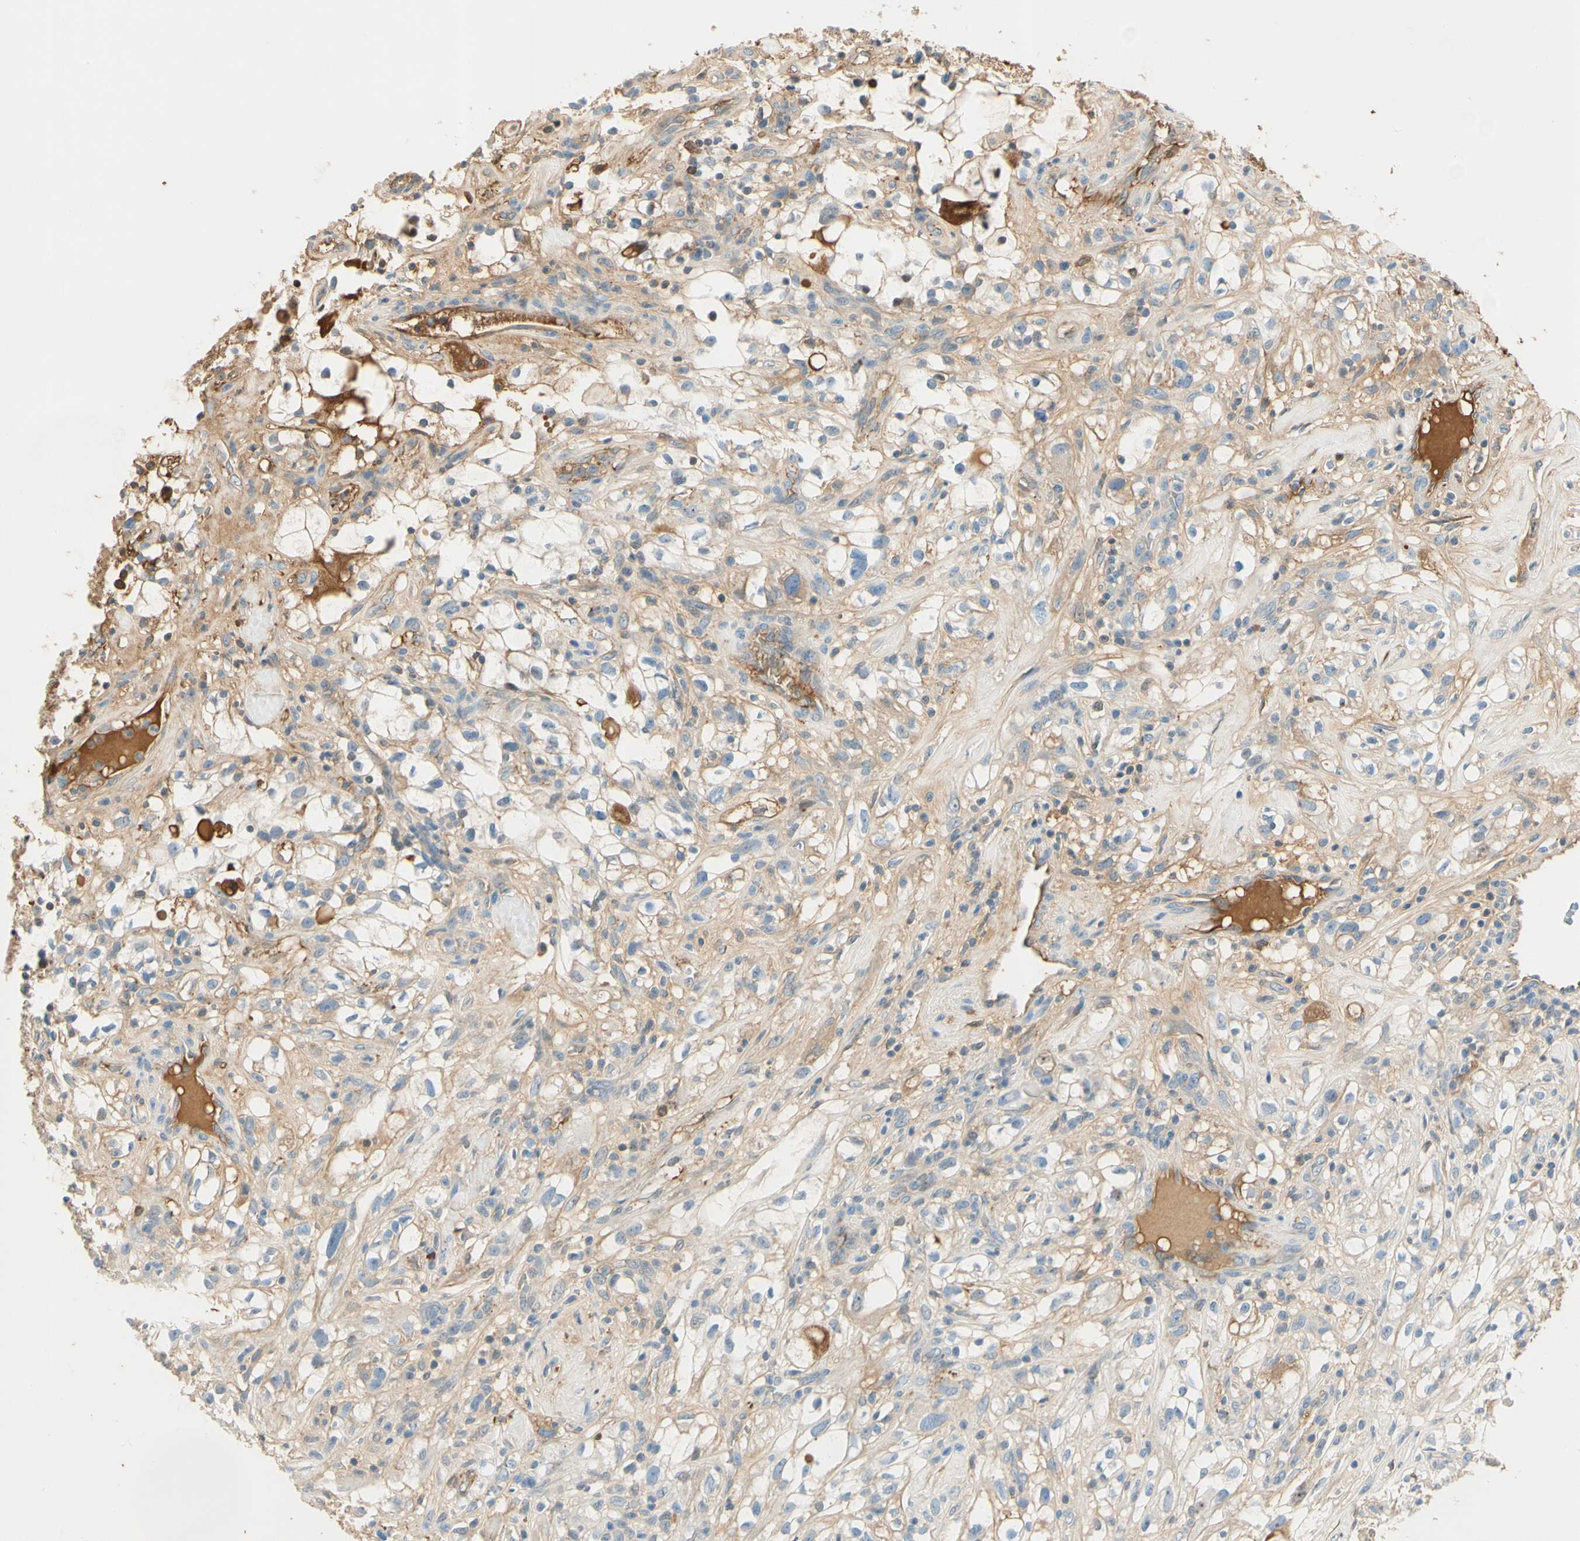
{"staining": {"intensity": "weak", "quantity": ">75%", "location": "cytoplasmic/membranous"}, "tissue": "renal cancer", "cell_type": "Tumor cells", "image_type": "cancer", "snomed": [{"axis": "morphology", "description": "Adenocarcinoma, NOS"}, {"axis": "topography", "description": "Kidney"}], "caption": "Immunohistochemical staining of adenocarcinoma (renal) exhibits weak cytoplasmic/membranous protein staining in about >75% of tumor cells.", "gene": "LAMB3", "patient": {"sex": "female", "age": 60}}